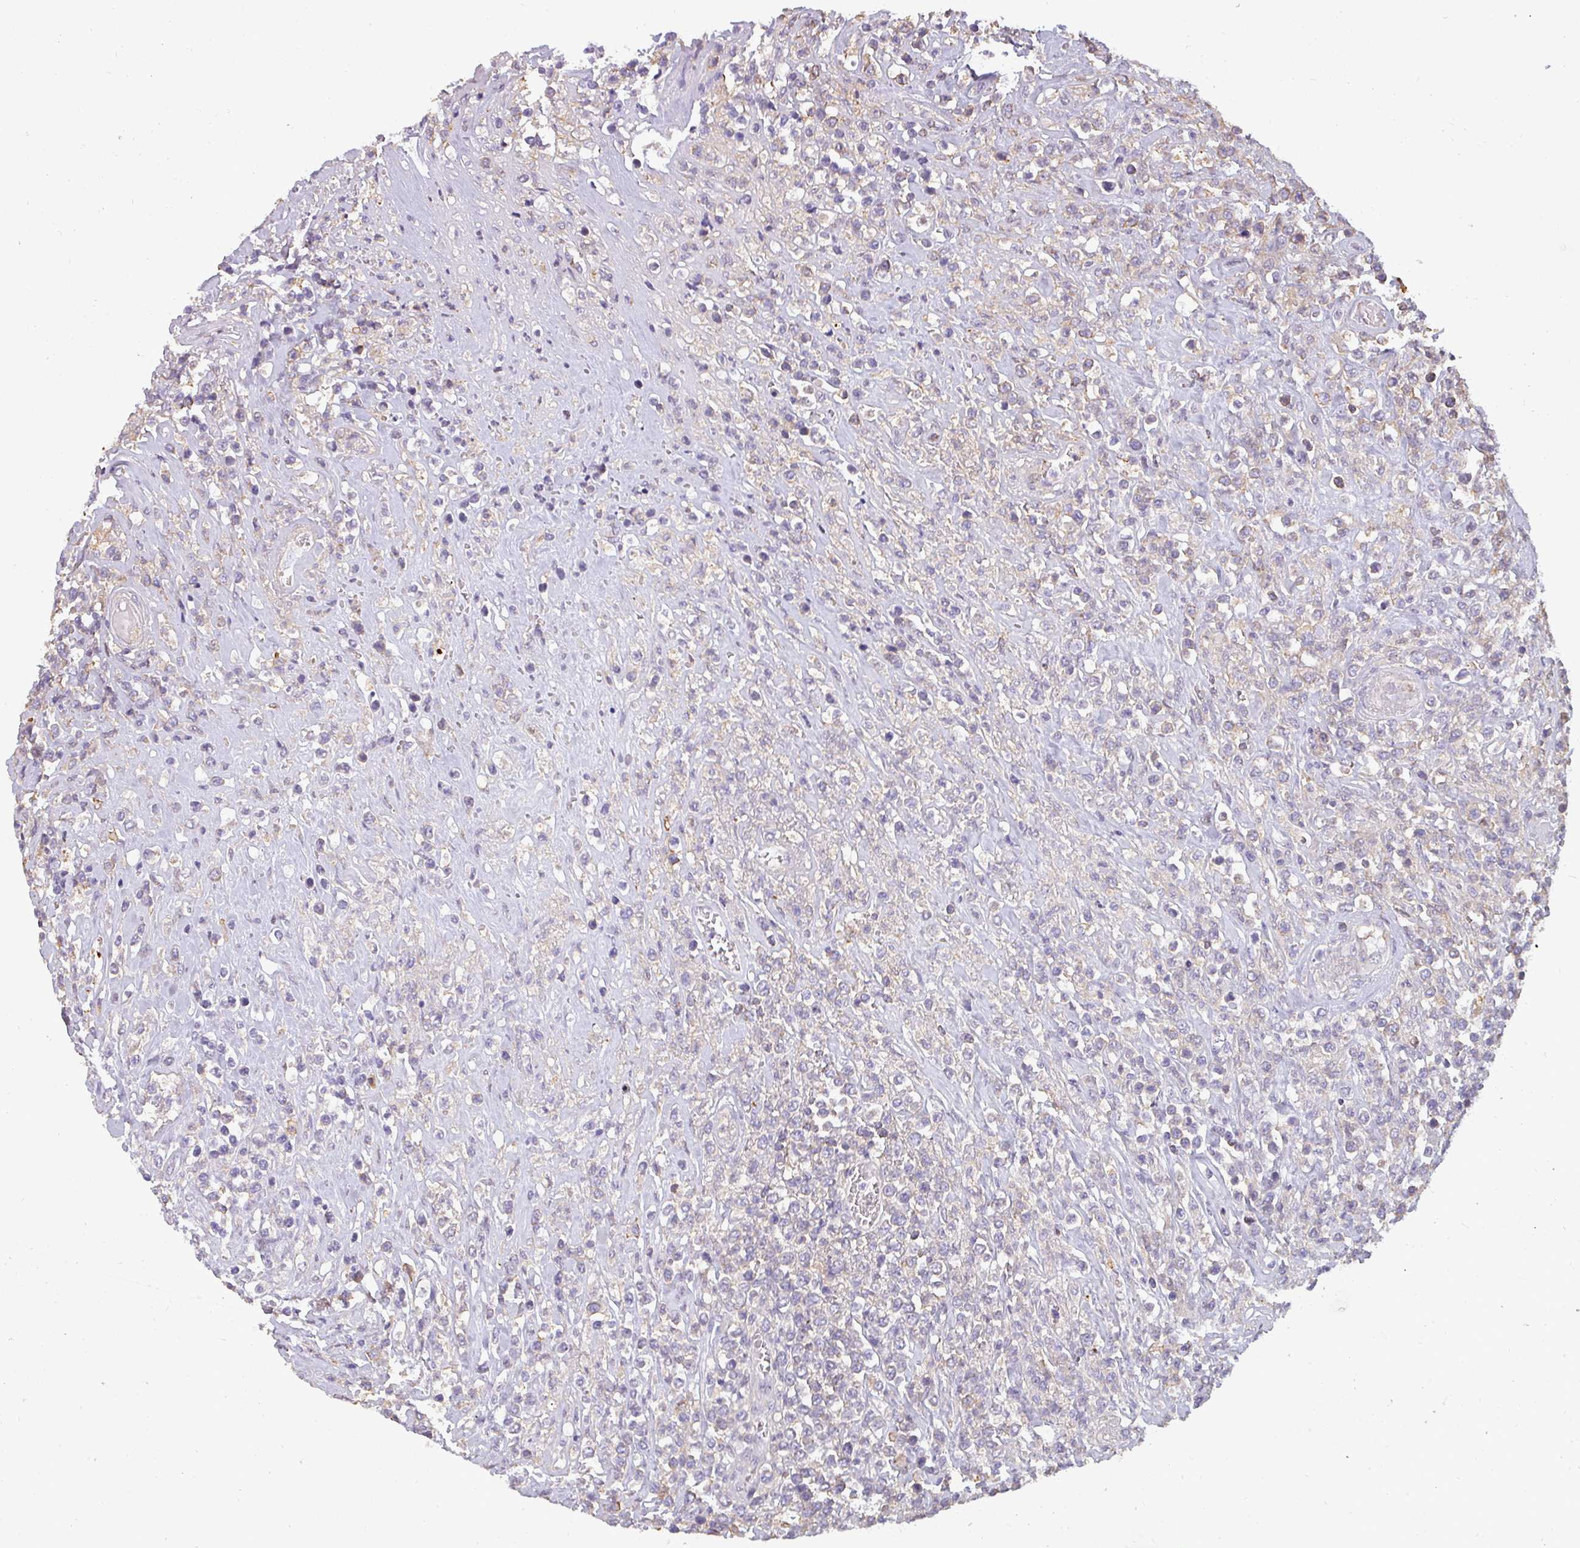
{"staining": {"intensity": "negative", "quantity": "none", "location": "none"}, "tissue": "lymphoma", "cell_type": "Tumor cells", "image_type": "cancer", "snomed": [{"axis": "morphology", "description": "Malignant lymphoma, non-Hodgkin's type, High grade"}, {"axis": "topography", "description": "Soft tissue"}], "caption": "Histopathology image shows no protein positivity in tumor cells of high-grade malignant lymphoma, non-Hodgkin's type tissue.", "gene": "ZNF835", "patient": {"sex": "female", "age": 56}}